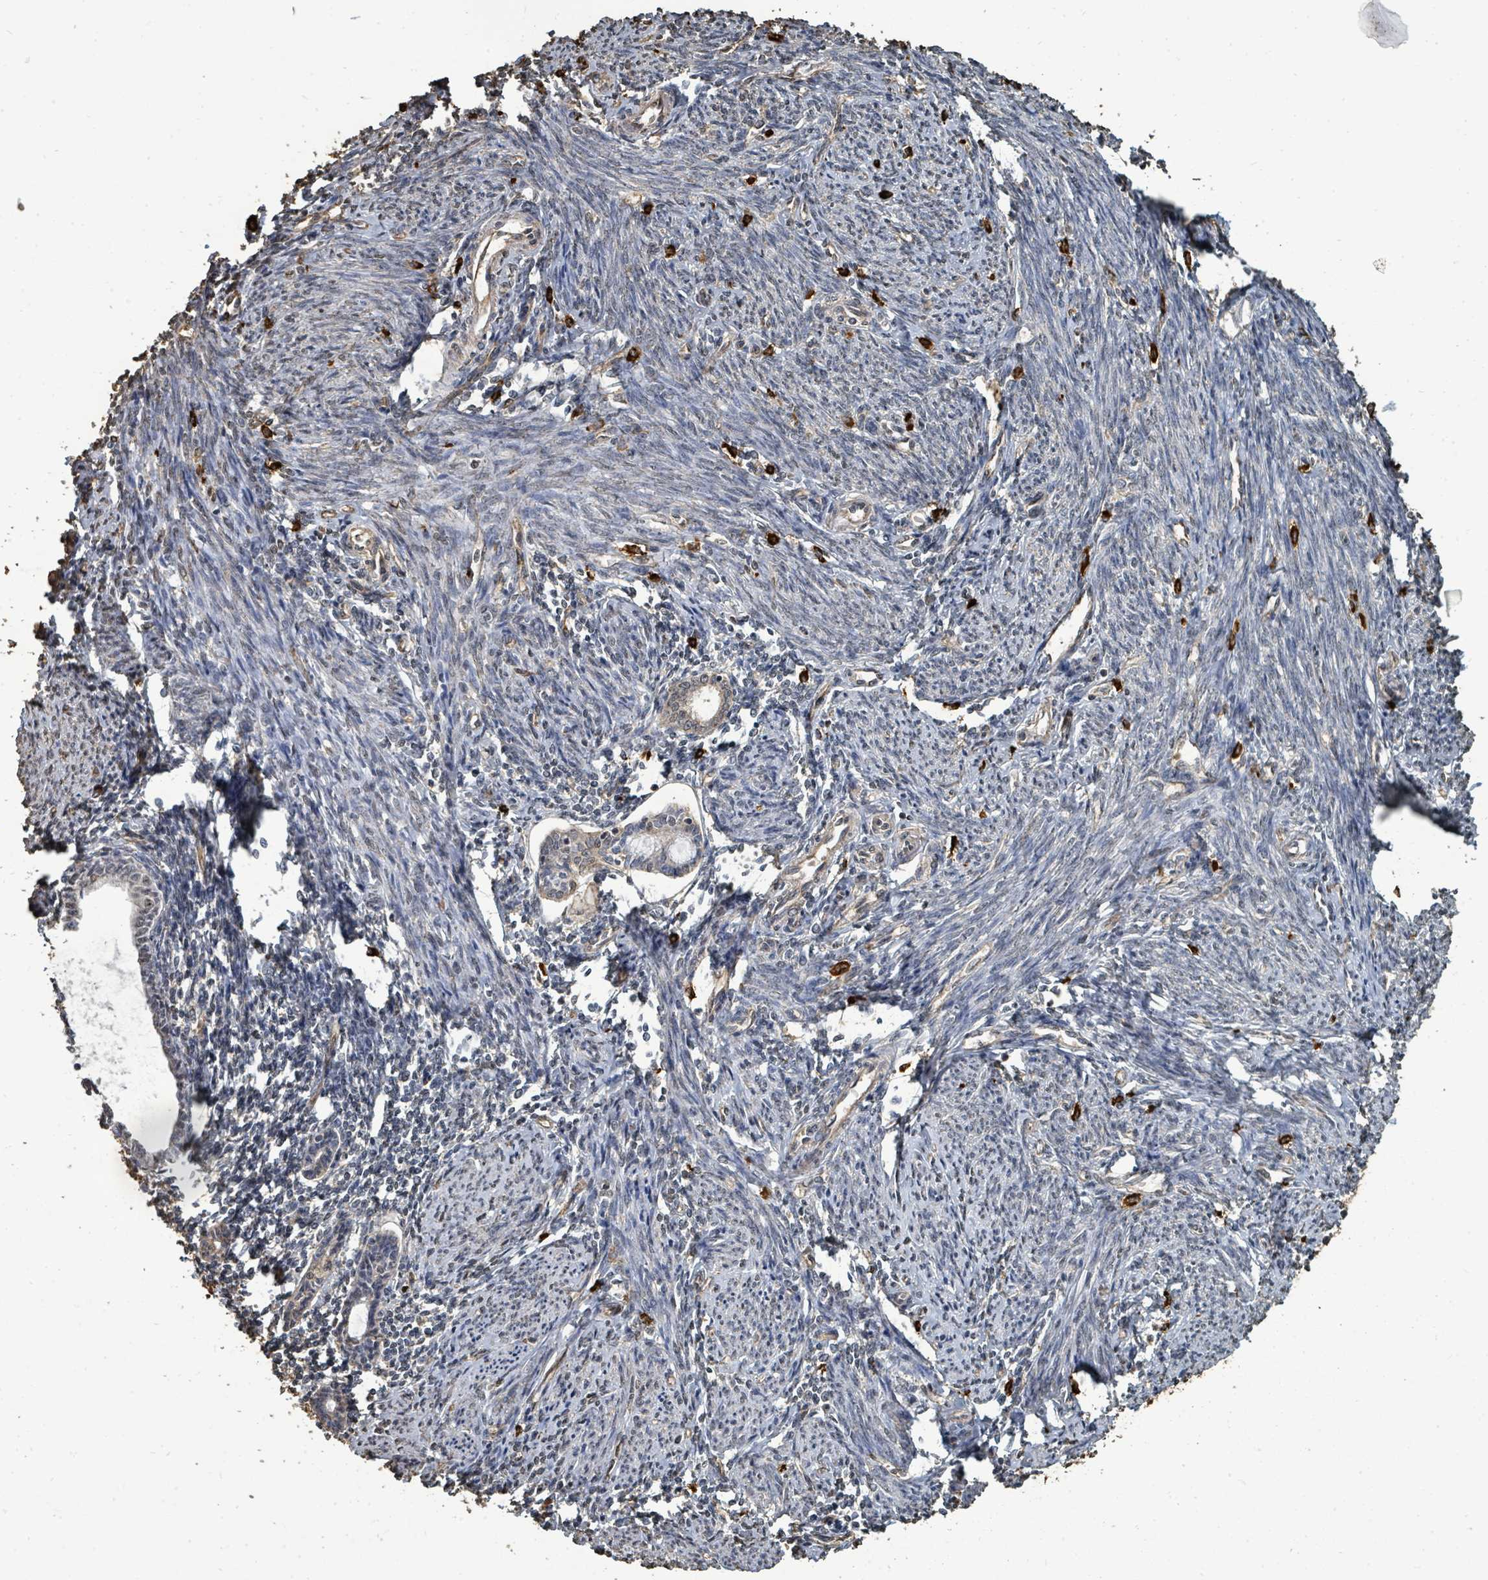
{"staining": {"intensity": "negative", "quantity": "none", "location": "none"}, "tissue": "endometrium", "cell_type": "Cells in endometrial stroma", "image_type": "normal", "snomed": [{"axis": "morphology", "description": "Normal tissue, NOS"}, {"axis": "topography", "description": "Endometrium"}], "caption": "A high-resolution micrograph shows IHC staining of unremarkable endometrium, which displays no significant positivity in cells in endometrial stroma.", "gene": "C6orf52", "patient": {"sex": "female", "age": 63}}